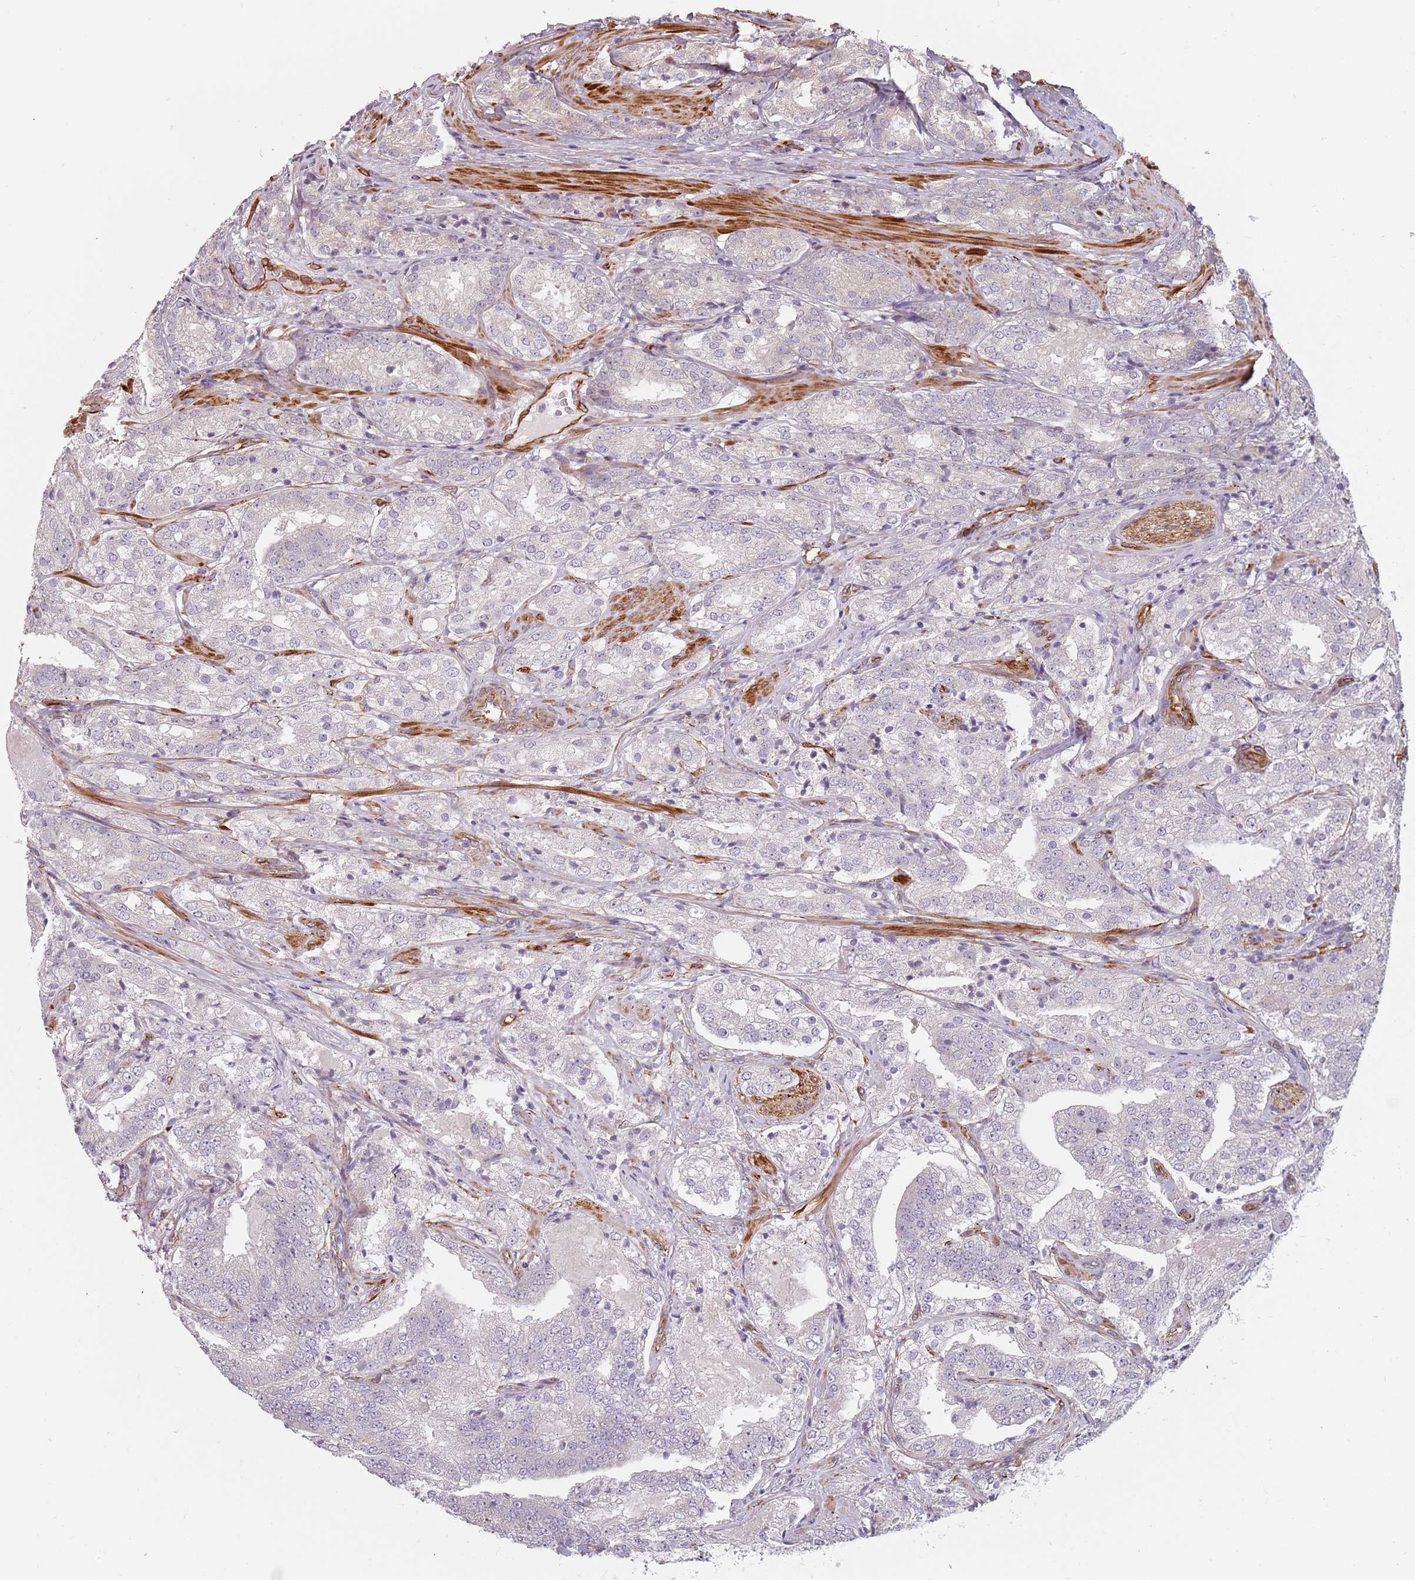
{"staining": {"intensity": "negative", "quantity": "none", "location": "none"}, "tissue": "prostate cancer", "cell_type": "Tumor cells", "image_type": "cancer", "snomed": [{"axis": "morphology", "description": "Adenocarcinoma, High grade"}, {"axis": "topography", "description": "Prostate"}], "caption": "The histopathology image displays no staining of tumor cells in prostate cancer.", "gene": "GAS2L3", "patient": {"sex": "male", "age": 63}}